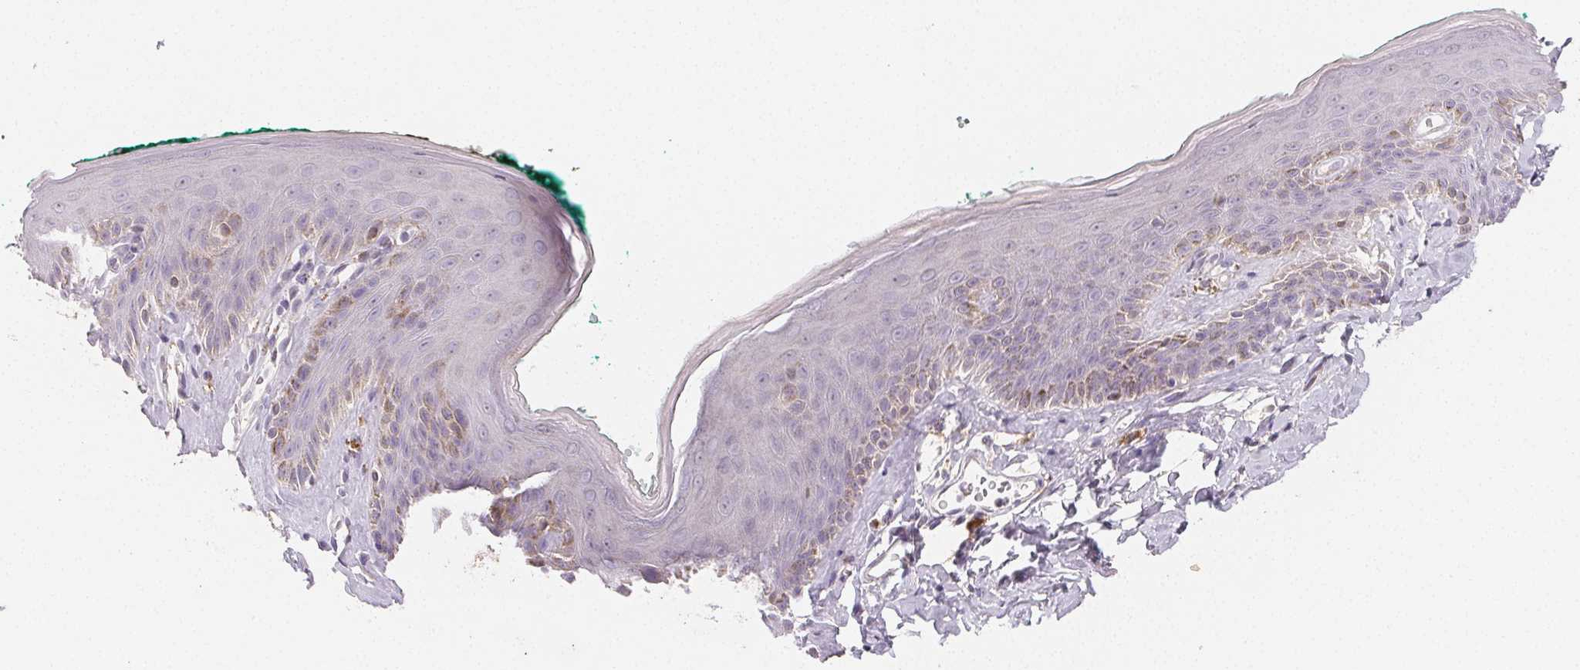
{"staining": {"intensity": "weak", "quantity": "<25%", "location": "cytoplasmic/membranous"}, "tissue": "skin", "cell_type": "Epidermal cells", "image_type": "normal", "snomed": [{"axis": "morphology", "description": "Normal tissue, NOS"}, {"axis": "topography", "description": "Vulva"}, {"axis": "topography", "description": "Peripheral nerve tissue"}], "caption": "An immunohistochemistry image of benign skin is shown. There is no staining in epidermal cells of skin. (DAB immunohistochemistry (IHC), high magnification).", "gene": "LRRC23", "patient": {"sex": "female", "age": 66}}